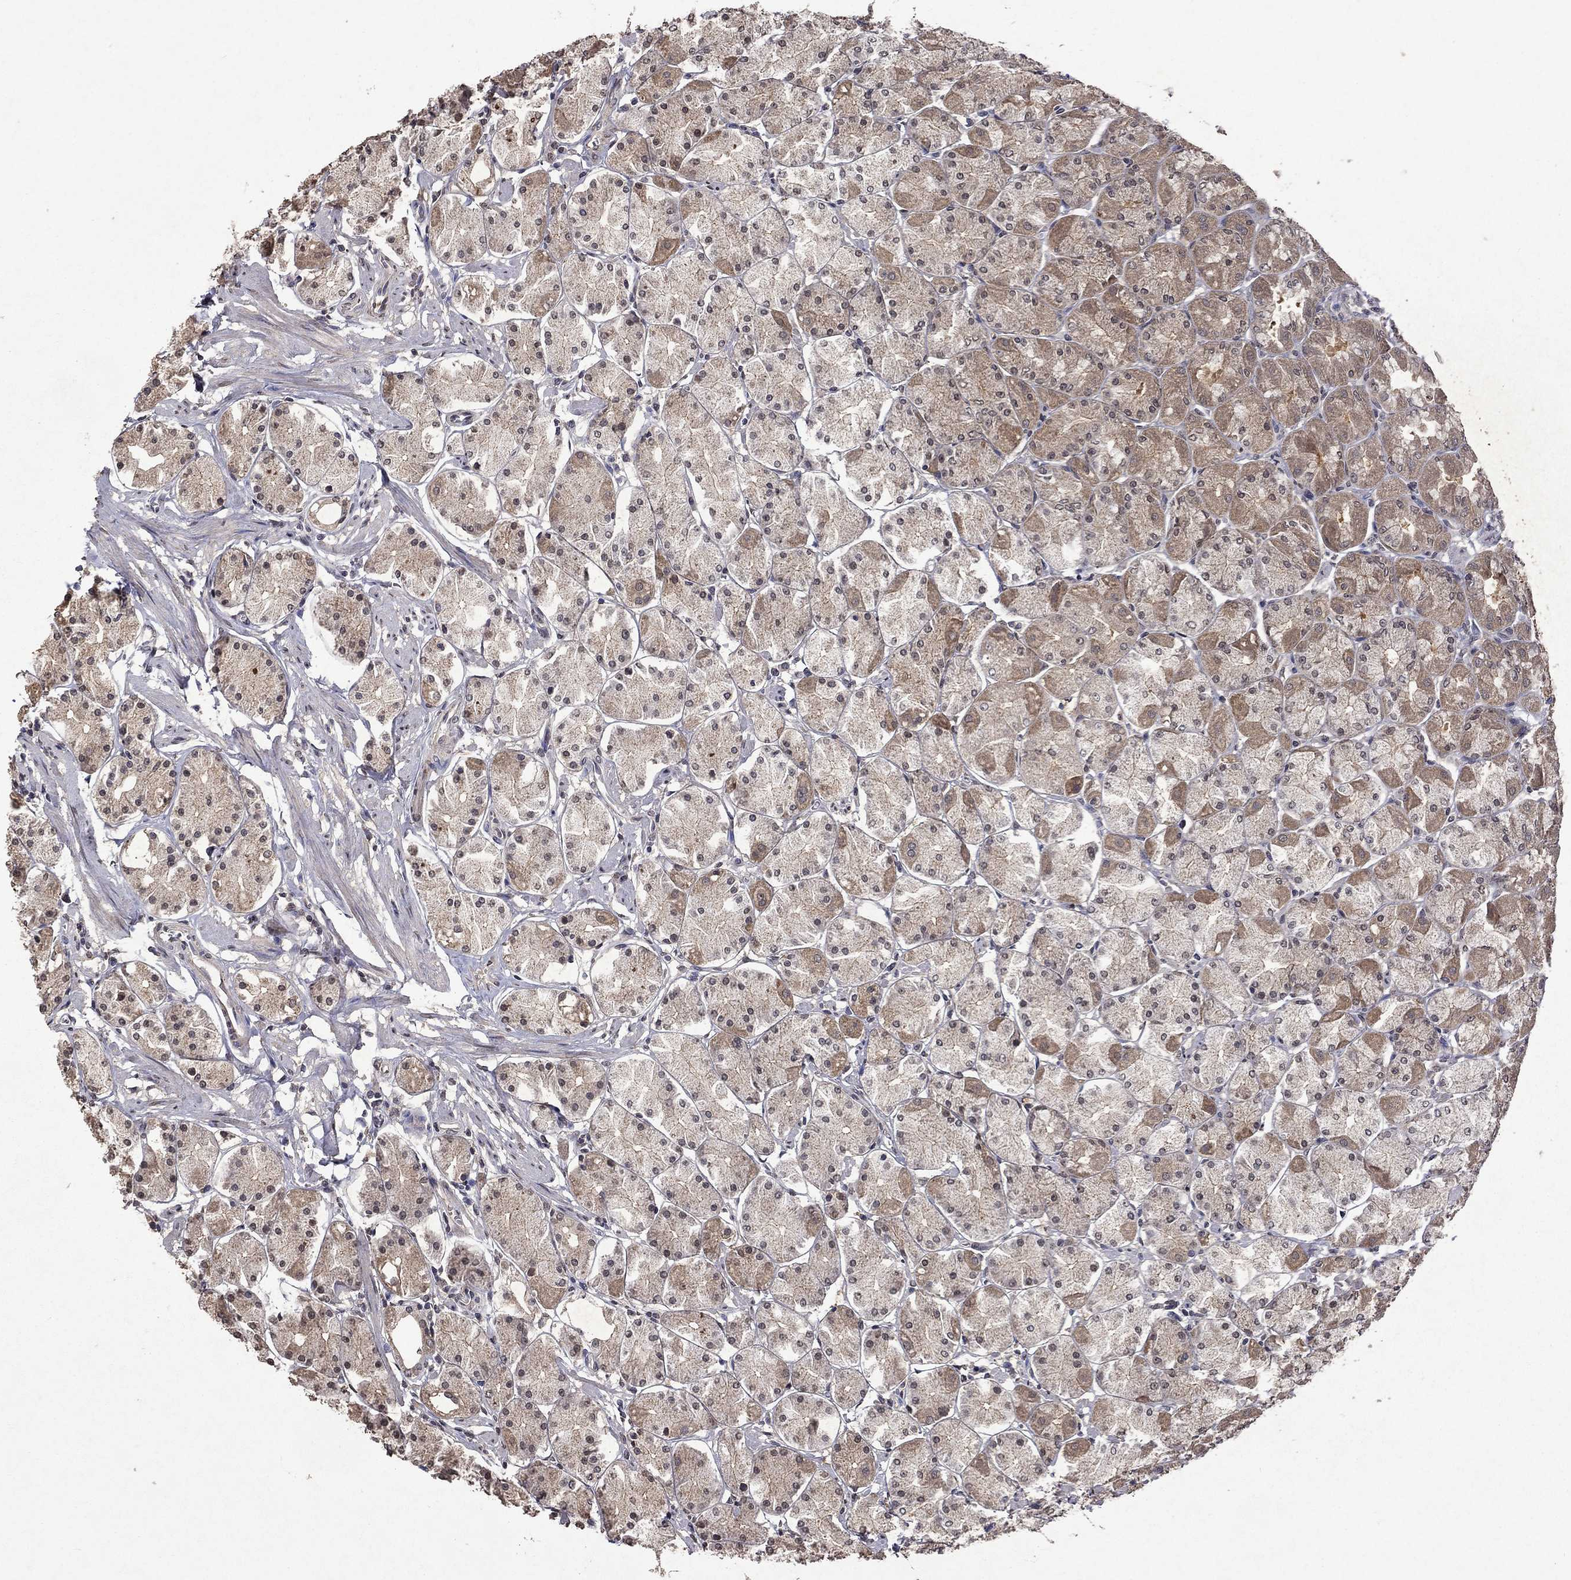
{"staining": {"intensity": "moderate", "quantity": "25%-75%", "location": "cytoplasmic/membranous,nuclear"}, "tissue": "stomach", "cell_type": "Glandular cells", "image_type": "normal", "snomed": [{"axis": "morphology", "description": "Normal tissue, NOS"}, {"axis": "topography", "description": "Stomach, upper"}], "caption": "This image demonstrates benign stomach stained with immunohistochemistry (IHC) to label a protein in brown. The cytoplasmic/membranous,nuclear of glandular cells show moderate positivity for the protein. Nuclei are counter-stained blue.", "gene": "TTC38", "patient": {"sex": "male", "age": 60}}